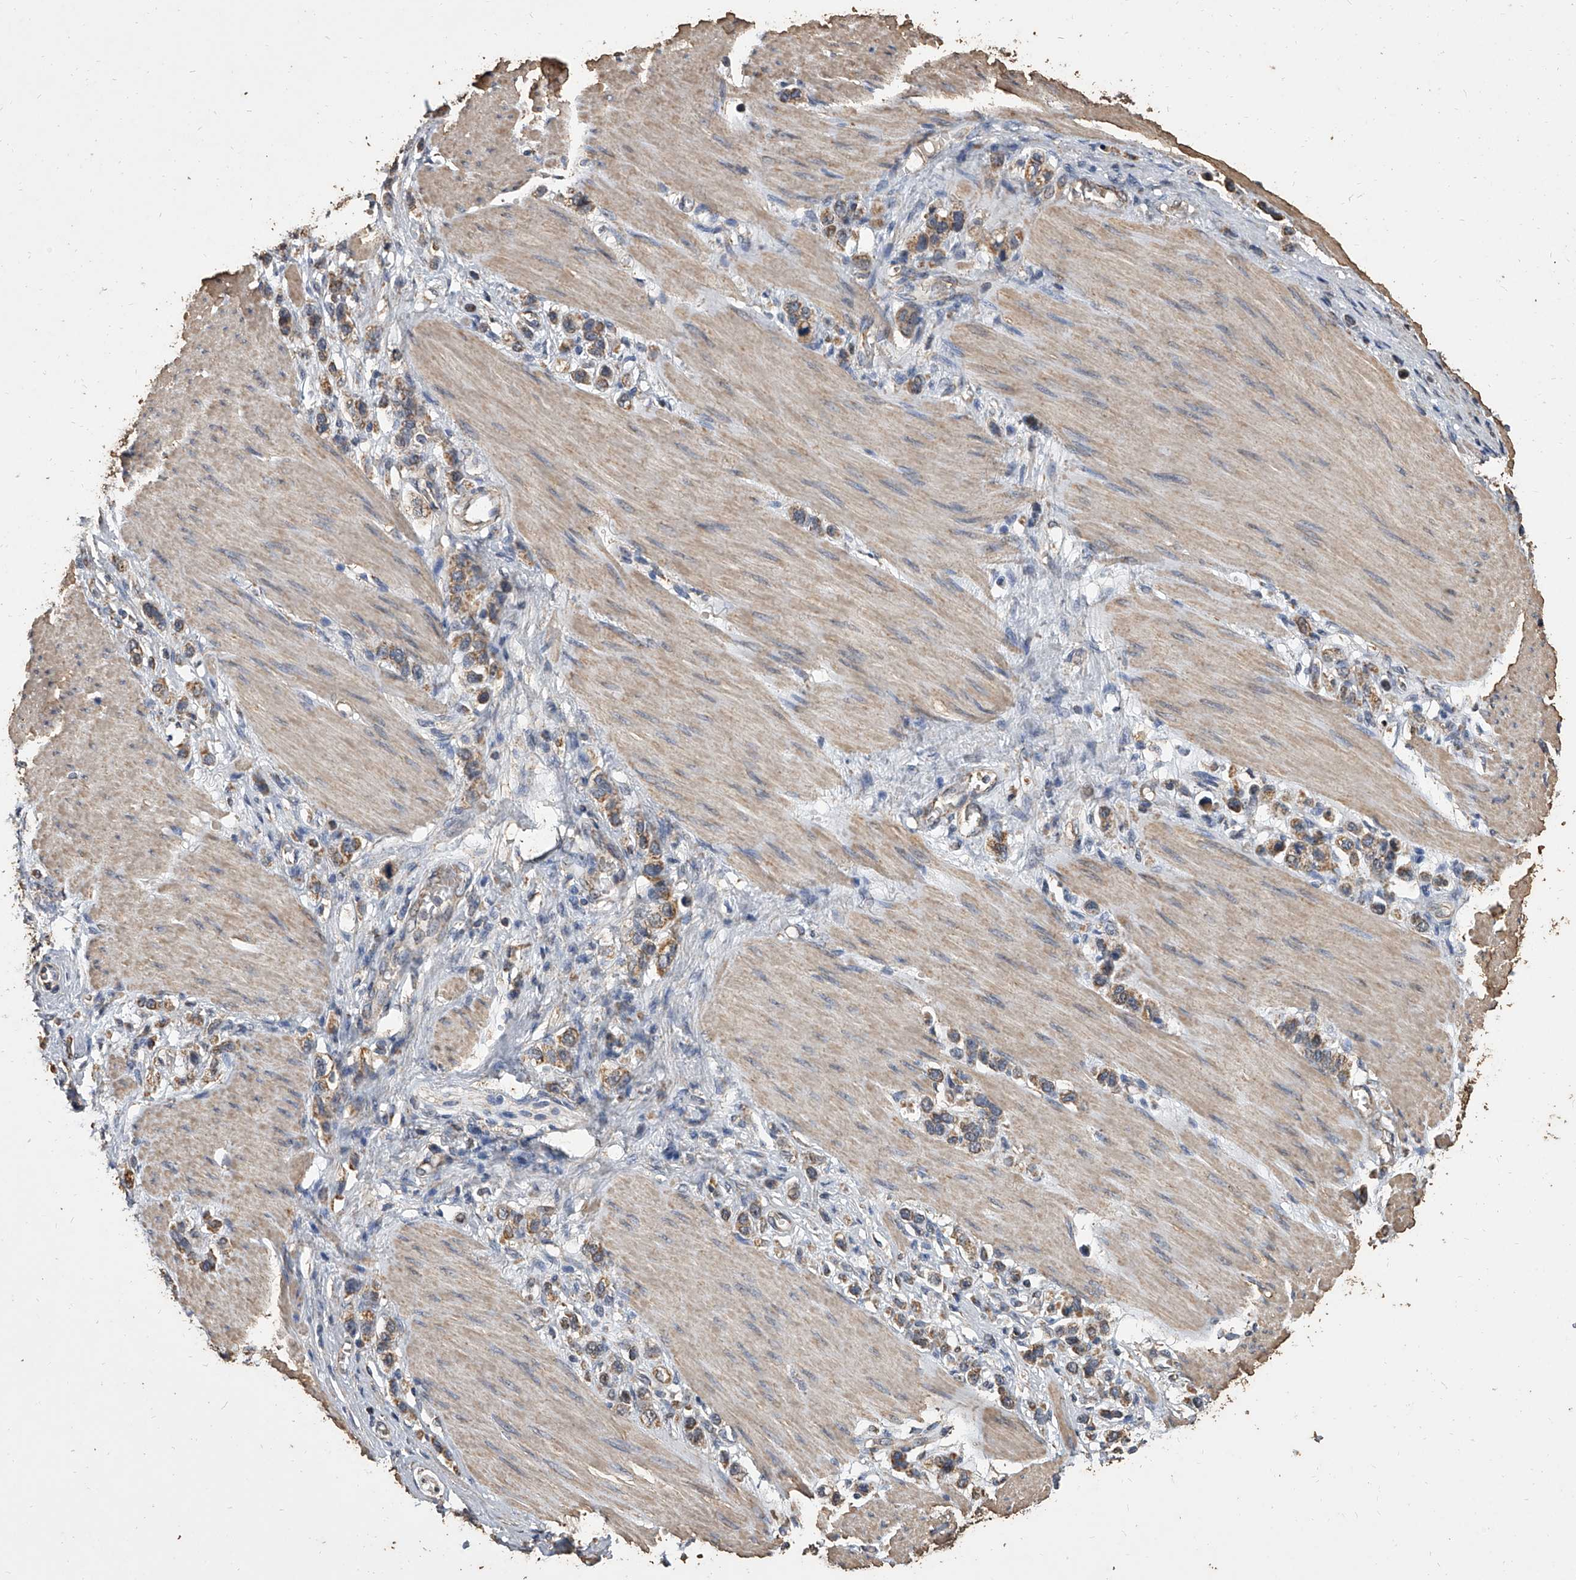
{"staining": {"intensity": "moderate", "quantity": ">75%", "location": "cytoplasmic/membranous"}, "tissue": "stomach cancer", "cell_type": "Tumor cells", "image_type": "cancer", "snomed": [{"axis": "morphology", "description": "Adenocarcinoma, NOS"}, {"axis": "topography", "description": "Stomach"}], "caption": "A medium amount of moderate cytoplasmic/membranous staining is present in approximately >75% of tumor cells in stomach cancer (adenocarcinoma) tissue.", "gene": "MRPL28", "patient": {"sex": "female", "age": 65}}